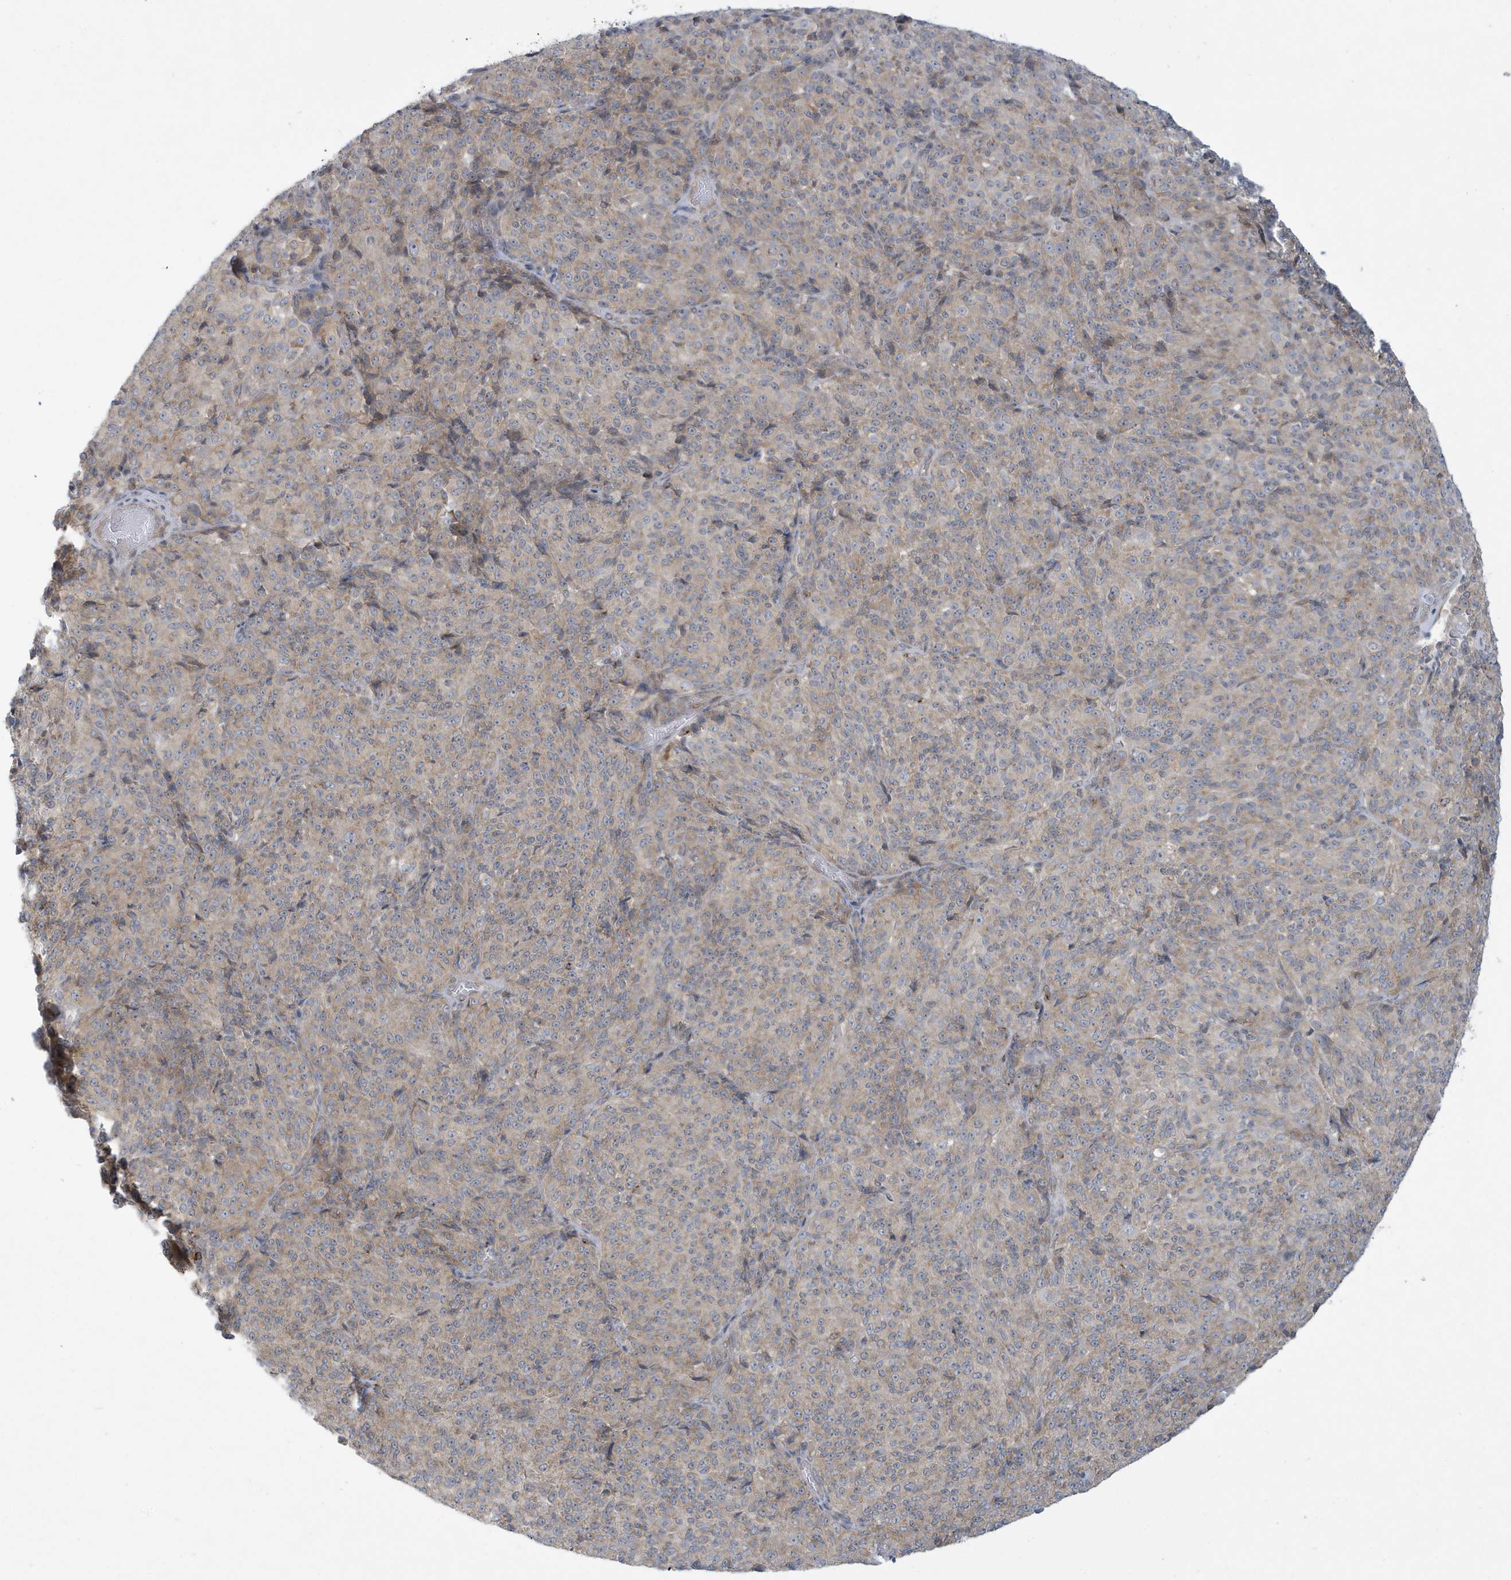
{"staining": {"intensity": "weak", "quantity": "25%-75%", "location": "cytoplasmic/membranous"}, "tissue": "melanoma", "cell_type": "Tumor cells", "image_type": "cancer", "snomed": [{"axis": "morphology", "description": "Malignant melanoma, Metastatic site"}, {"axis": "topography", "description": "Brain"}], "caption": "Malignant melanoma (metastatic site) stained with immunohistochemistry shows weak cytoplasmic/membranous positivity in approximately 25%-75% of tumor cells. (Brightfield microscopy of DAB IHC at high magnification).", "gene": "SLAMF9", "patient": {"sex": "female", "age": 56}}